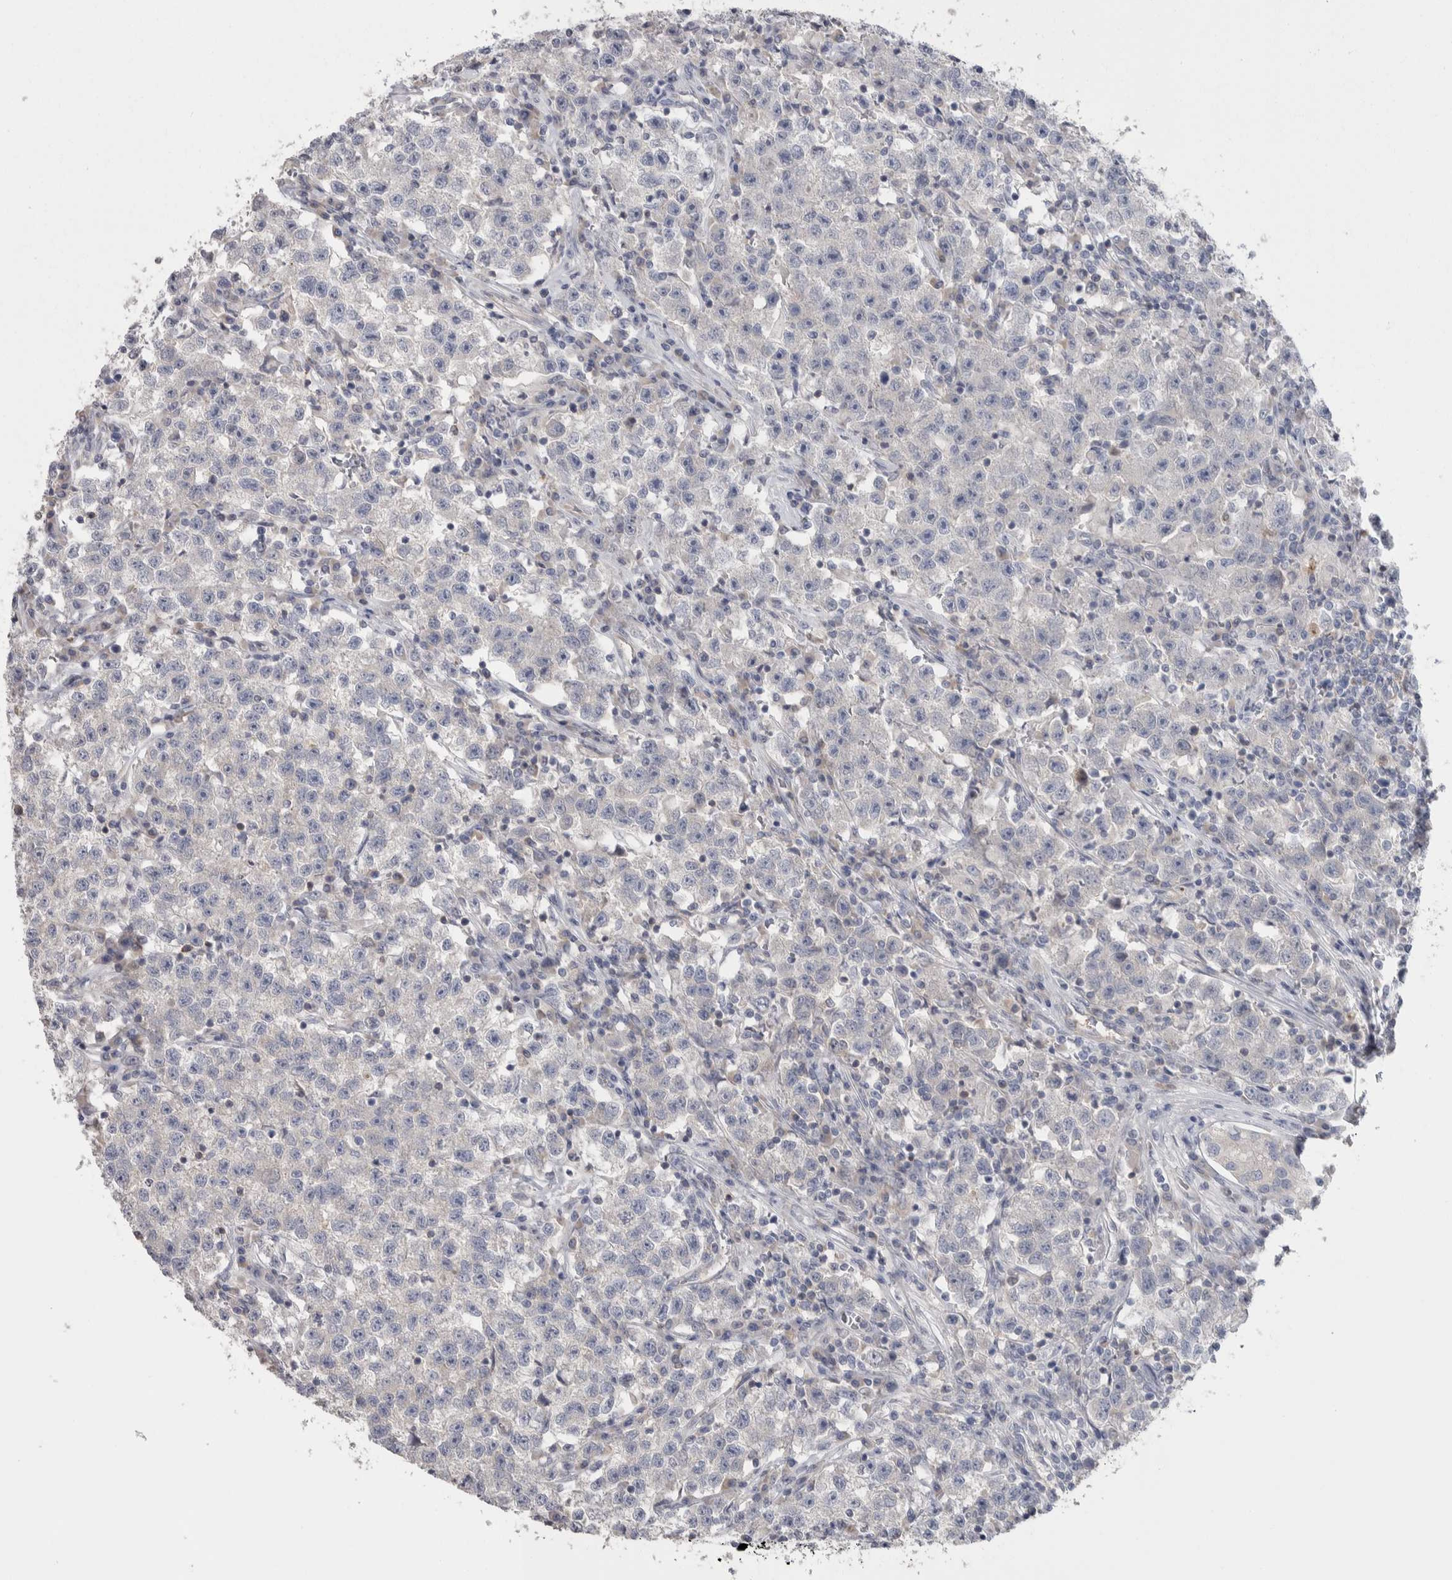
{"staining": {"intensity": "negative", "quantity": "none", "location": "none"}, "tissue": "testis cancer", "cell_type": "Tumor cells", "image_type": "cancer", "snomed": [{"axis": "morphology", "description": "Seminoma, NOS"}, {"axis": "topography", "description": "Testis"}], "caption": "High power microscopy histopathology image of an immunohistochemistry (IHC) histopathology image of seminoma (testis), revealing no significant expression in tumor cells. (DAB immunohistochemistry (IHC) with hematoxylin counter stain).", "gene": "GPHN", "patient": {"sex": "male", "age": 22}}